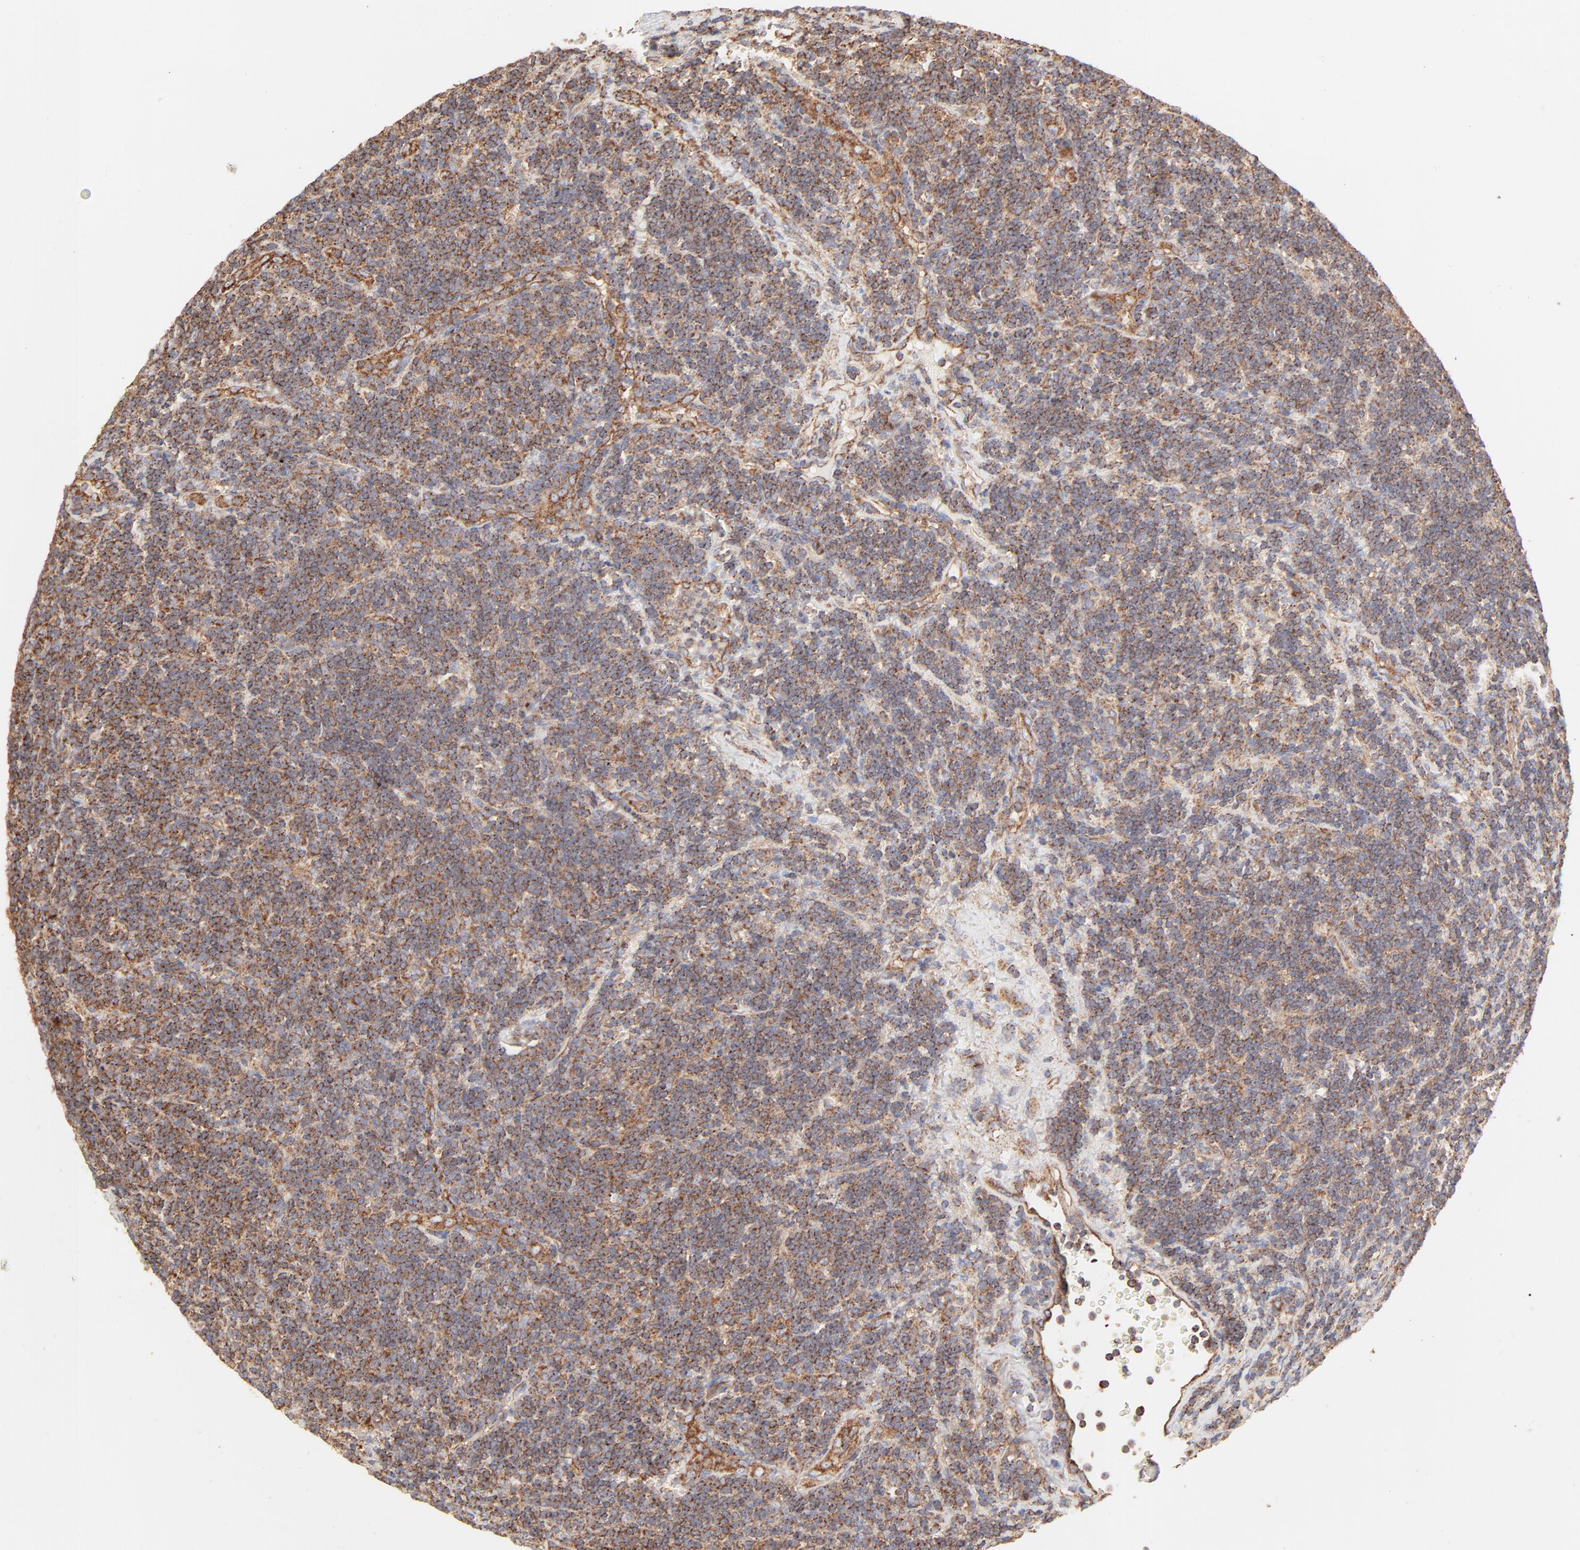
{"staining": {"intensity": "strong", "quantity": ">75%", "location": "cytoplasmic/membranous"}, "tissue": "lymphoma", "cell_type": "Tumor cells", "image_type": "cancer", "snomed": [{"axis": "morphology", "description": "Malignant lymphoma, non-Hodgkin's type, Low grade"}, {"axis": "topography", "description": "Lymph node"}], "caption": "Protein expression by immunohistochemistry shows strong cytoplasmic/membranous positivity in approximately >75% of tumor cells in lymphoma. (brown staining indicates protein expression, while blue staining denotes nuclei).", "gene": "CLTB", "patient": {"sex": "male", "age": 70}}